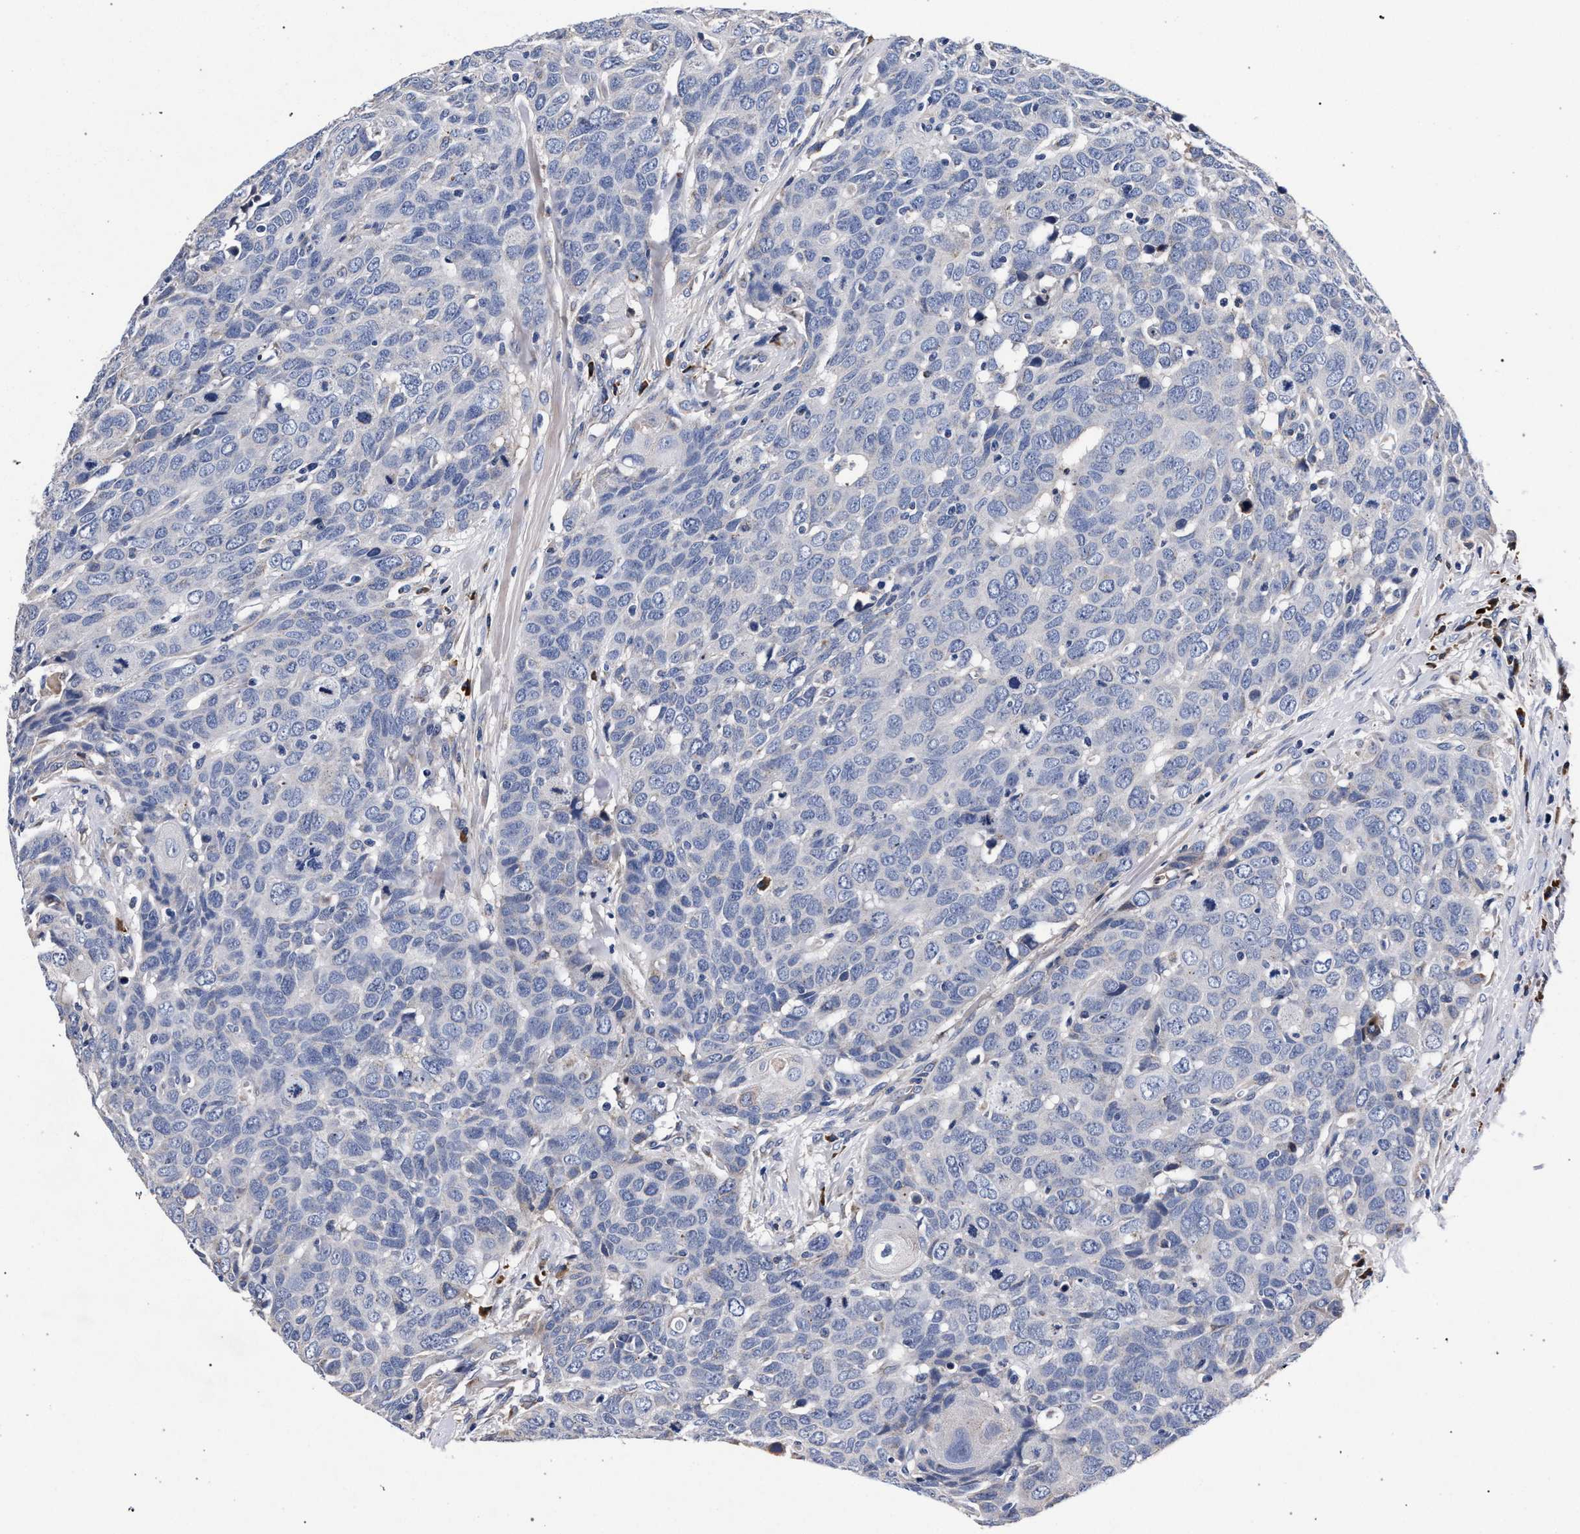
{"staining": {"intensity": "negative", "quantity": "none", "location": "none"}, "tissue": "head and neck cancer", "cell_type": "Tumor cells", "image_type": "cancer", "snomed": [{"axis": "morphology", "description": "Squamous cell carcinoma, NOS"}, {"axis": "topography", "description": "Head-Neck"}], "caption": "Protein analysis of head and neck squamous cell carcinoma reveals no significant positivity in tumor cells.", "gene": "ACOX1", "patient": {"sex": "male", "age": 66}}